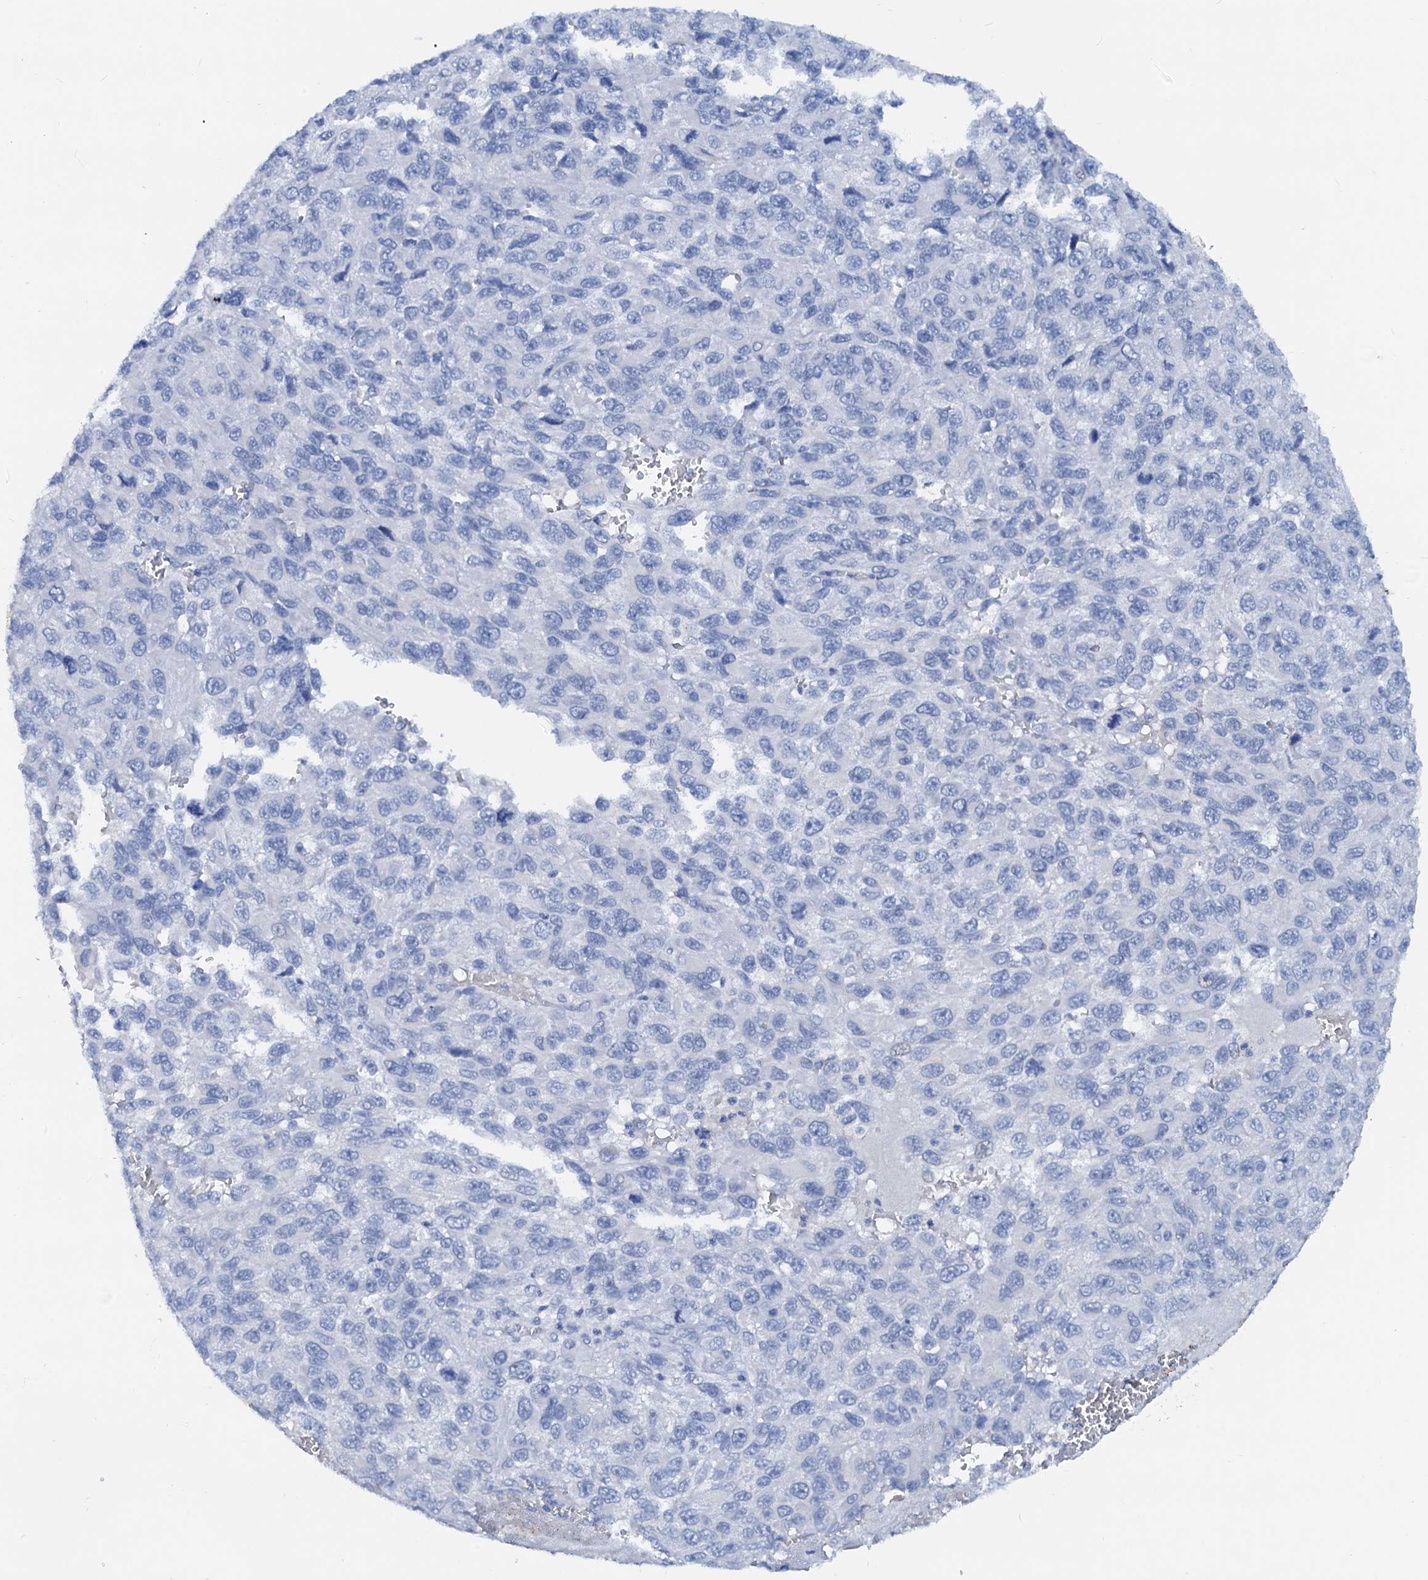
{"staining": {"intensity": "negative", "quantity": "none", "location": "none"}, "tissue": "melanoma", "cell_type": "Tumor cells", "image_type": "cancer", "snomed": [{"axis": "morphology", "description": "Normal tissue, NOS"}, {"axis": "morphology", "description": "Malignant melanoma, NOS"}, {"axis": "topography", "description": "Skin"}], "caption": "Malignant melanoma was stained to show a protein in brown. There is no significant expression in tumor cells.", "gene": "PTGES3", "patient": {"sex": "female", "age": 96}}